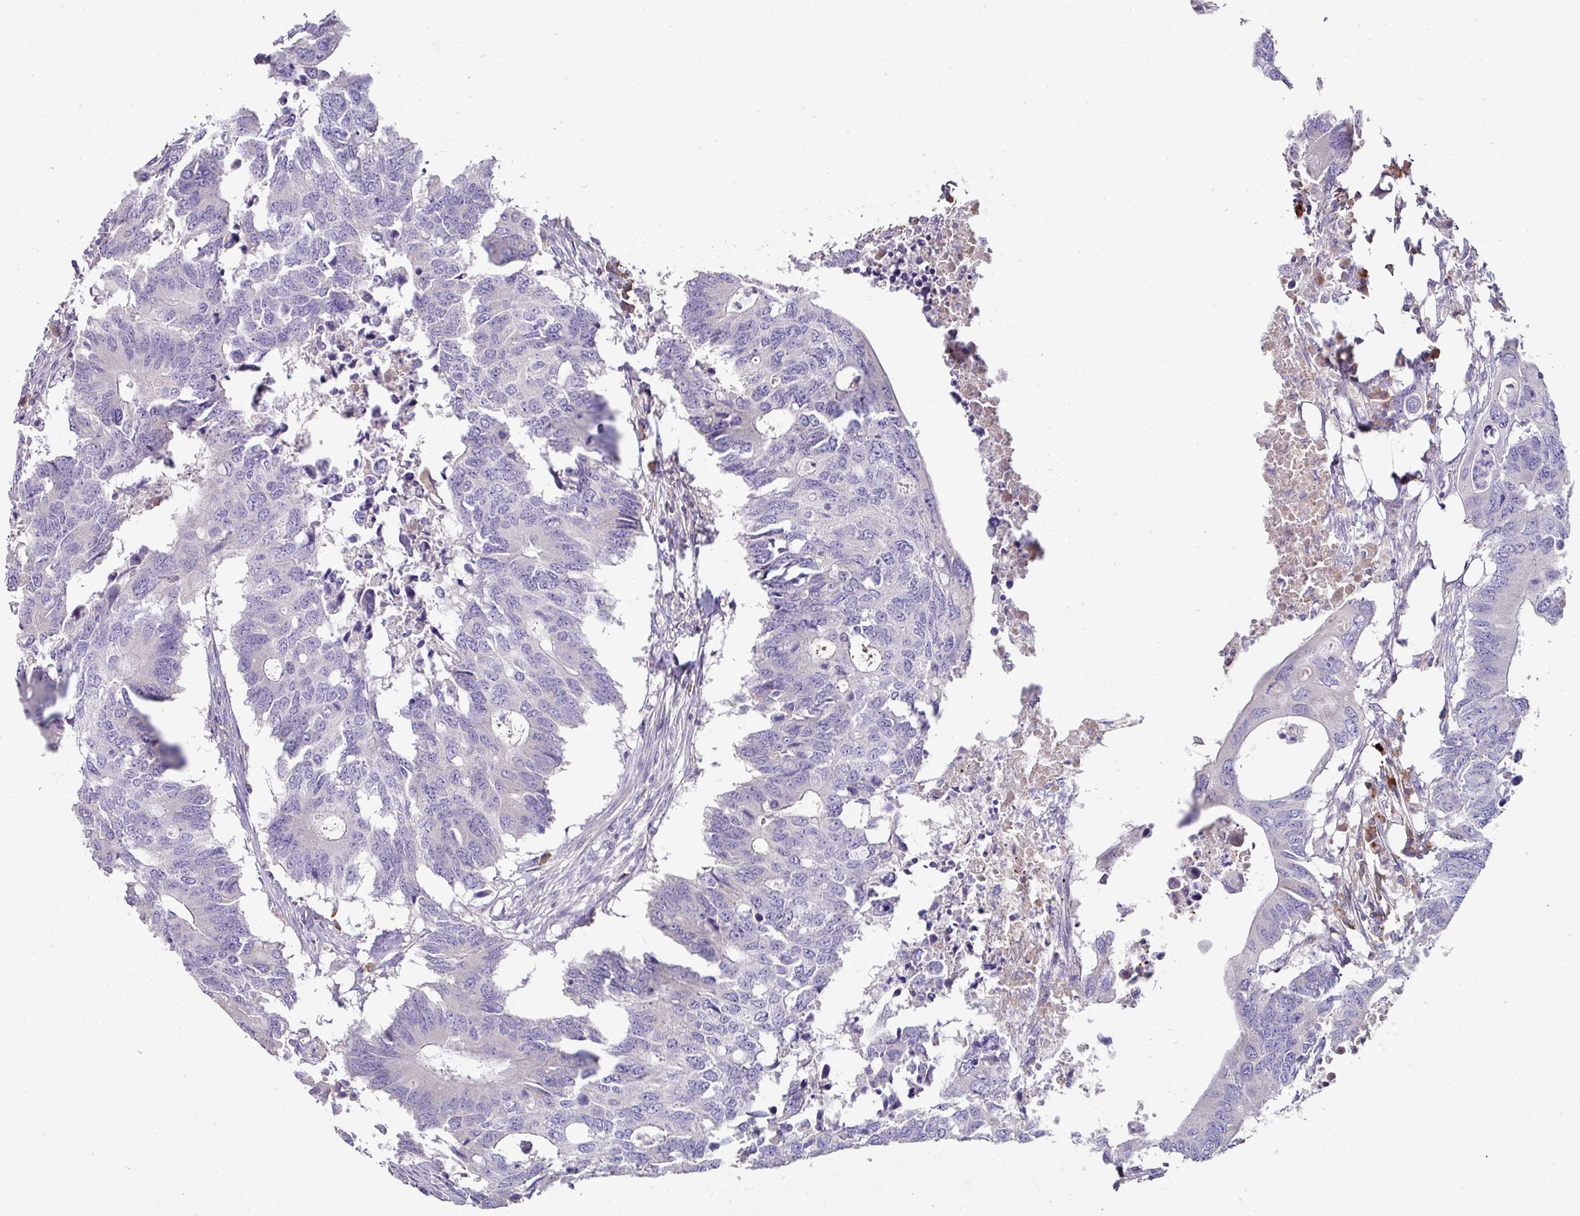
{"staining": {"intensity": "moderate", "quantity": "<25%", "location": "cytoplasmic/membranous"}, "tissue": "colorectal cancer", "cell_type": "Tumor cells", "image_type": "cancer", "snomed": [{"axis": "morphology", "description": "Adenocarcinoma, NOS"}, {"axis": "topography", "description": "Colon"}], "caption": "Brown immunohistochemical staining in adenocarcinoma (colorectal) demonstrates moderate cytoplasmic/membranous positivity in about <25% of tumor cells. (brown staining indicates protein expression, while blue staining denotes nuclei).", "gene": "SLAMF6", "patient": {"sex": "male", "age": 71}}